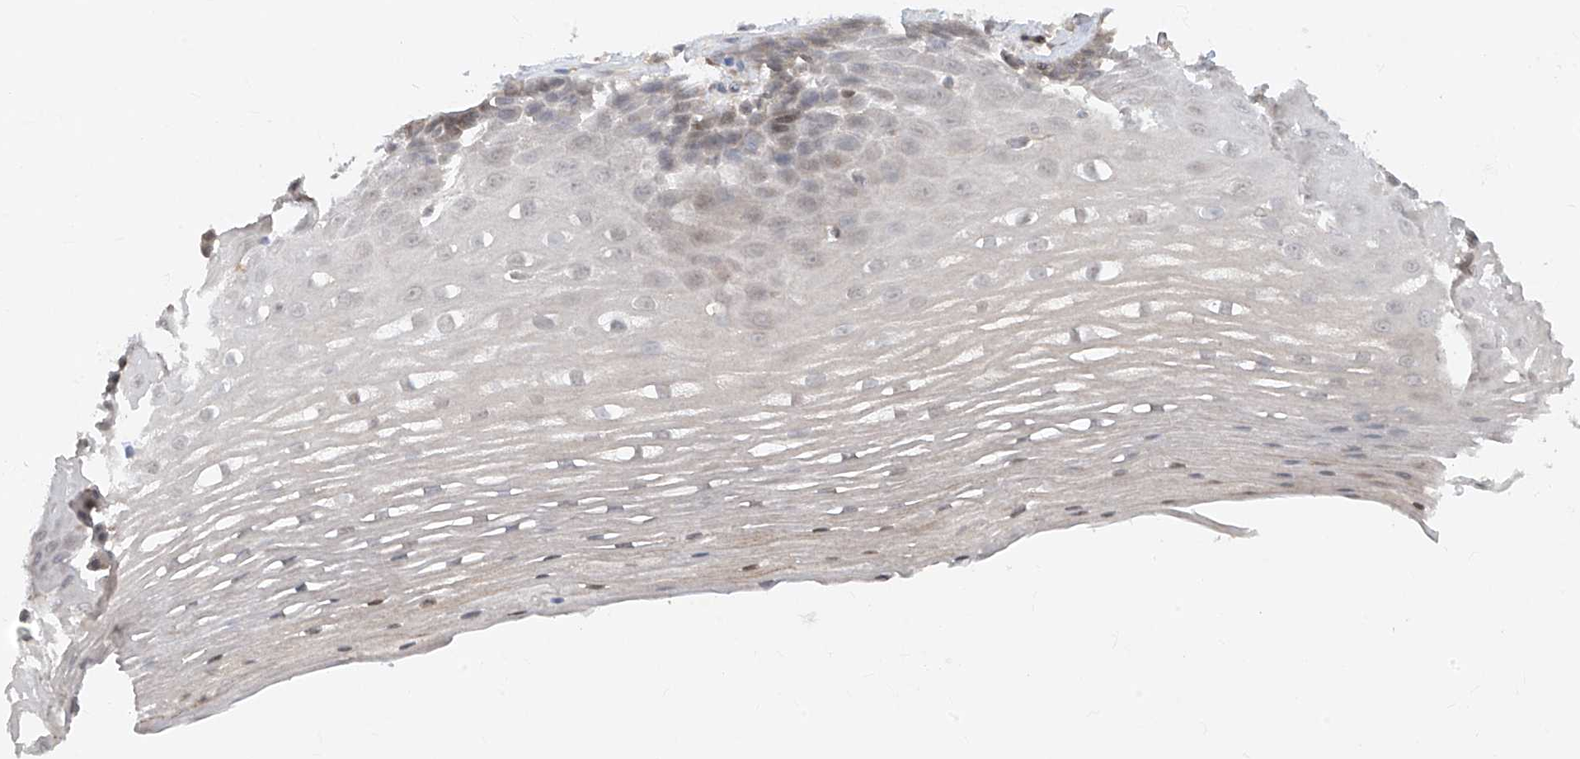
{"staining": {"intensity": "moderate", "quantity": "<25%", "location": "cytoplasmic/membranous,nuclear"}, "tissue": "esophagus", "cell_type": "Squamous epithelial cells", "image_type": "normal", "snomed": [{"axis": "morphology", "description": "Normal tissue, NOS"}, {"axis": "topography", "description": "Esophagus"}], "caption": "A brown stain highlights moderate cytoplasmic/membranous,nuclear staining of a protein in squamous epithelial cells of normal human esophagus.", "gene": "ZNF358", "patient": {"sex": "male", "age": 62}}